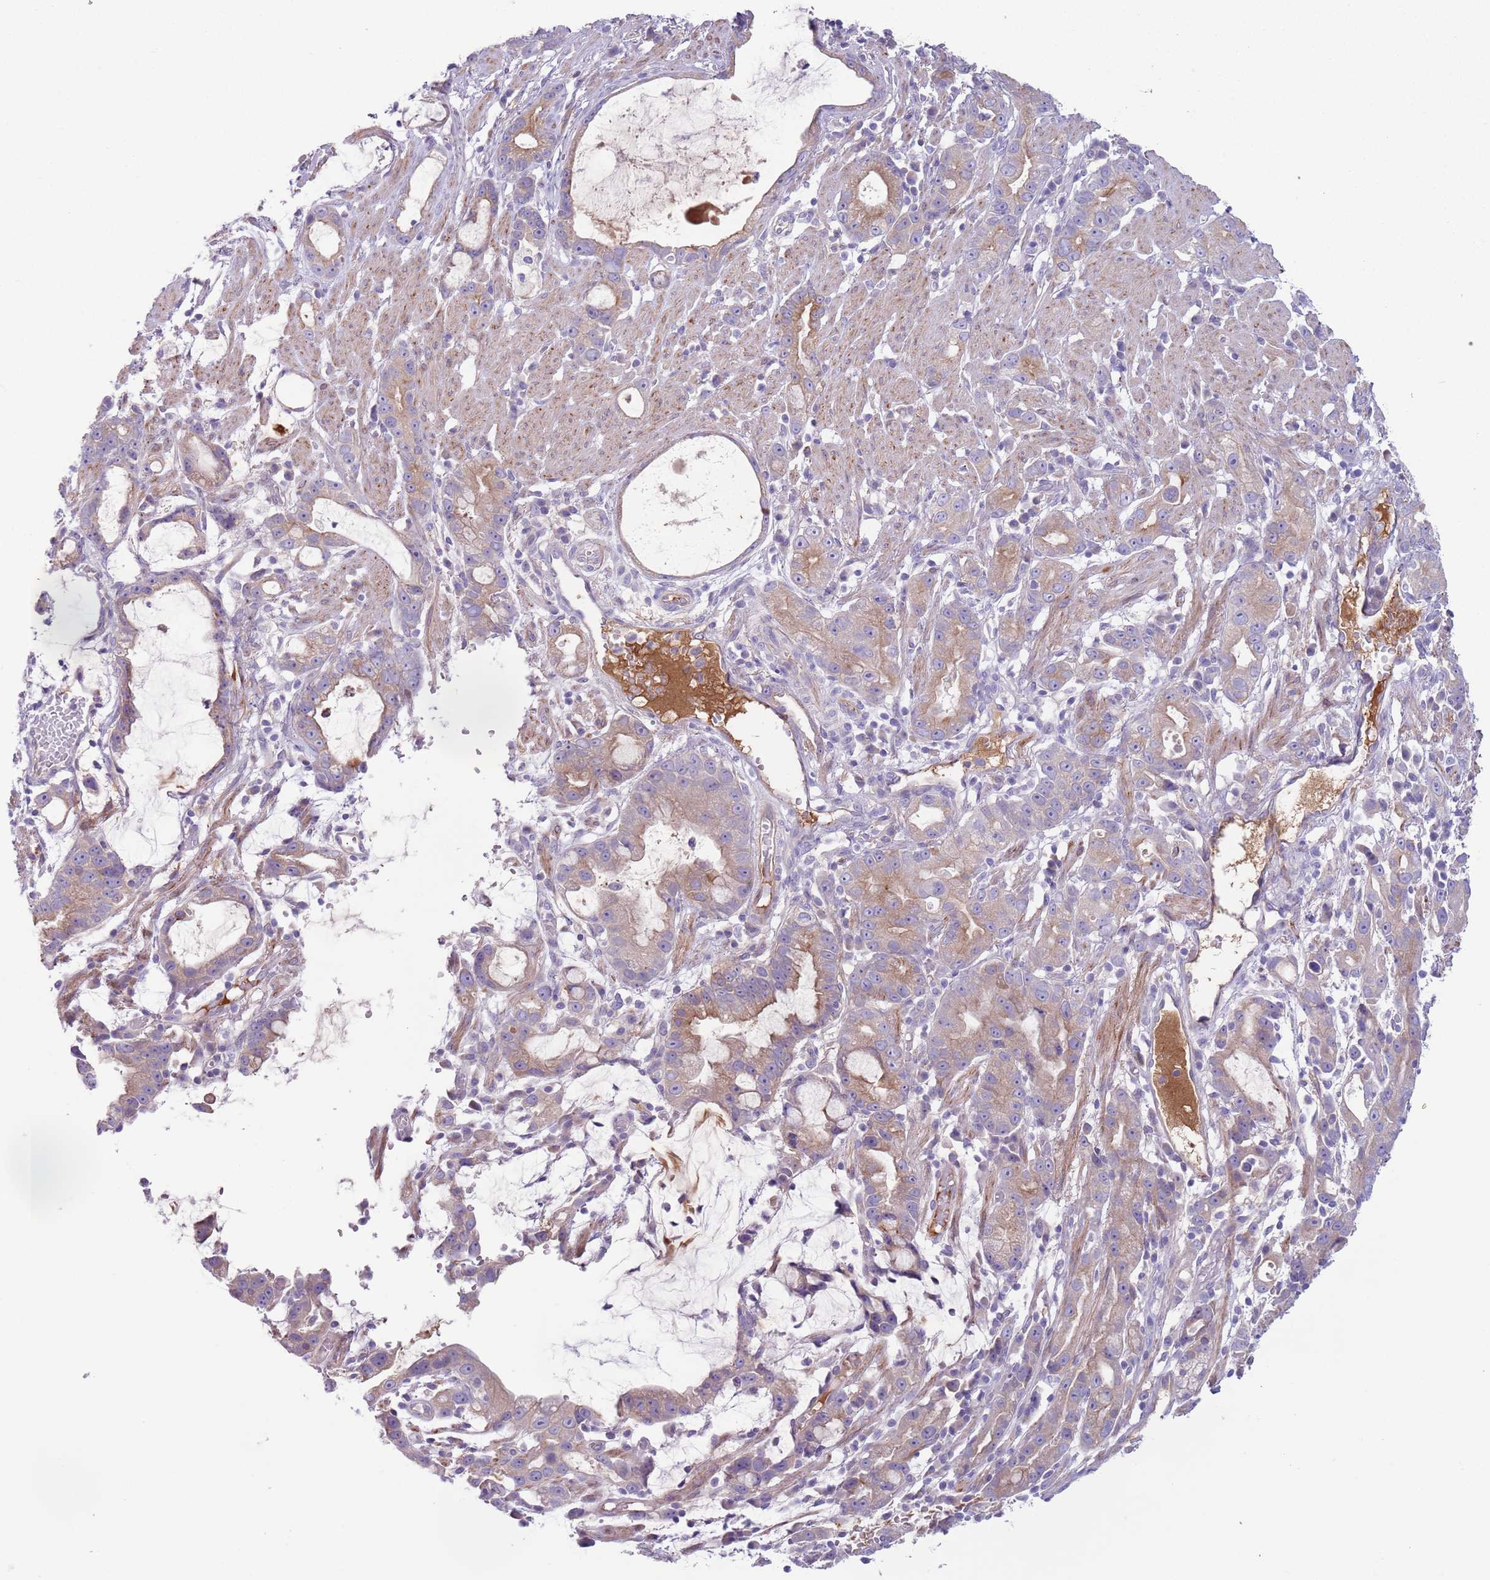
{"staining": {"intensity": "moderate", "quantity": "25%-75%", "location": "cytoplasmic/membranous"}, "tissue": "stomach cancer", "cell_type": "Tumor cells", "image_type": "cancer", "snomed": [{"axis": "morphology", "description": "Adenocarcinoma, NOS"}, {"axis": "topography", "description": "Stomach"}], "caption": "Tumor cells reveal moderate cytoplasmic/membranous staining in approximately 25%-75% of cells in adenocarcinoma (stomach).", "gene": "CFH", "patient": {"sex": "male", "age": 55}}